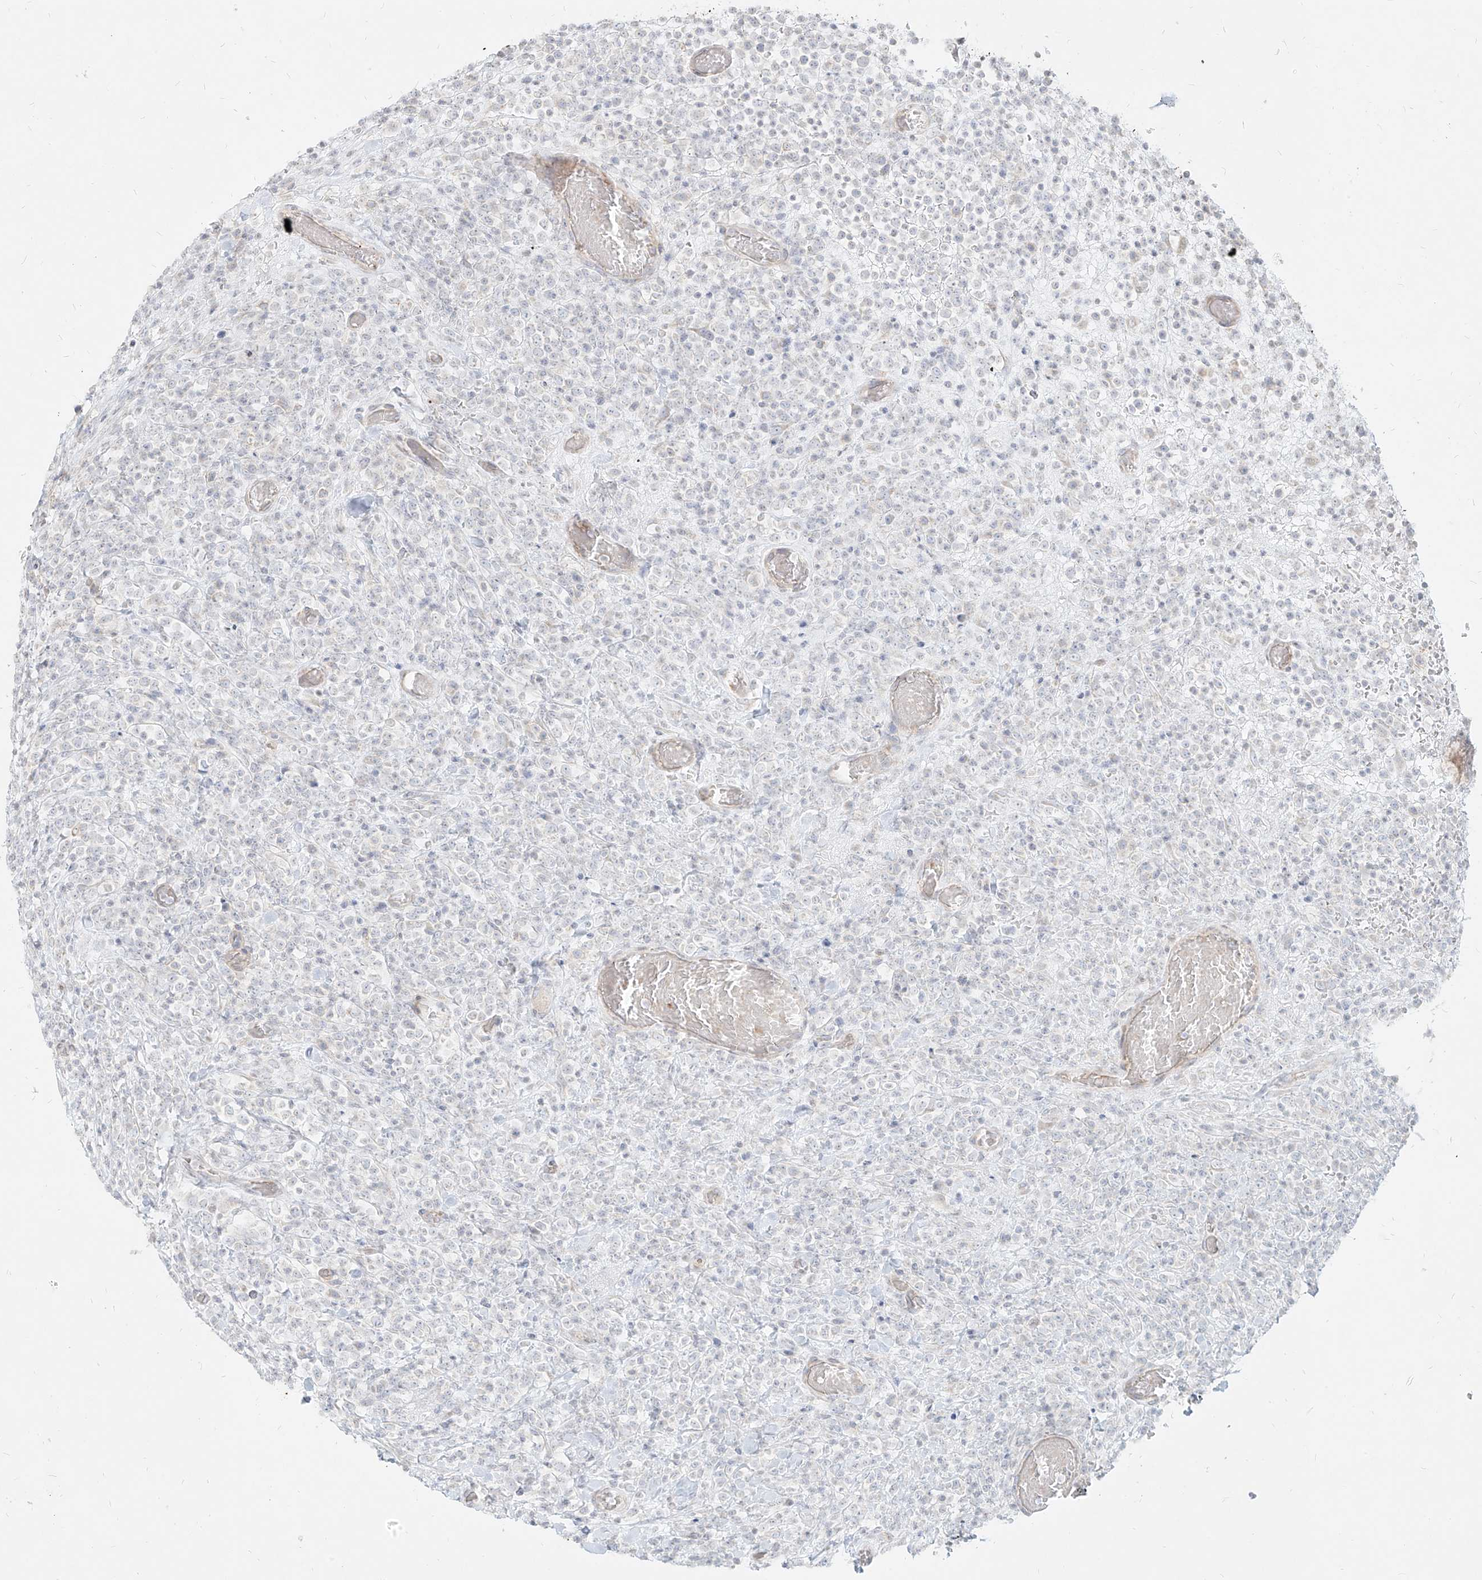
{"staining": {"intensity": "negative", "quantity": "none", "location": "none"}, "tissue": "lymphoma", "cell_type": "Tumor cells", "image_type": "cancer", "snomed": [{"axis": "morphology", "description": "Malignant lymphoma, non-Hodgkin's type, High grade"}, {"axis": "topography", "description": "Colon"}], "caption": "This is a image of immunohistochemistry staining of malignant lymphoma, non-Hodgkin's type (high-grade), which shows no staining in tumor cells.", "gene": "ITPKB", "patient": {"sex": "female", "age": 53}}